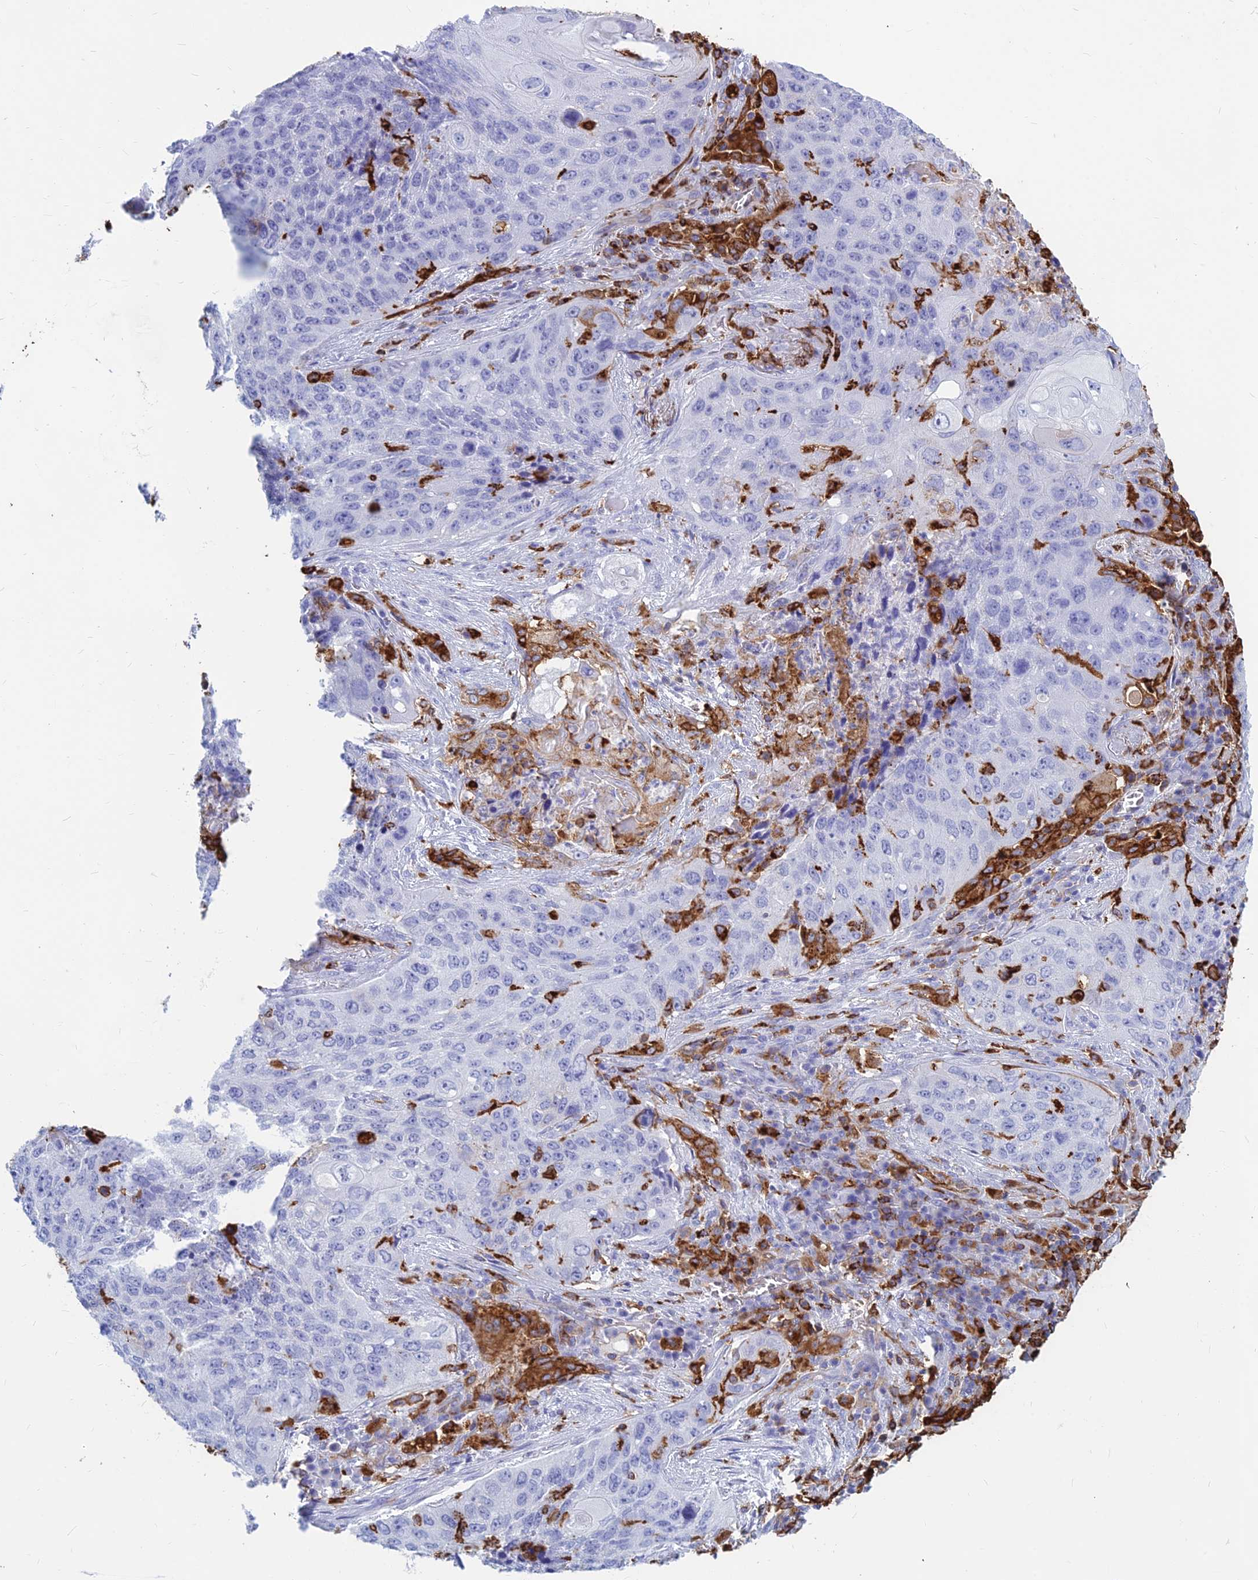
{"staining": {"intensity": "negative", "quantity": "none", "location": "none"}, "tissue": "lung cancer", "cell_type": "Tumor cells", "image_type": "cancer", "snomed": [{"axis": "morphology", "description": "Squamous cell carcinoma, NOS"}, {"axis": "topography", "description": "Lung"}], "caption": "This is a histopathology image of IHC staining of squamous cell carcinoma (lung), which shows no expression in tumor cells.", "gene": "HLA-DRB1", "patient": {"sex": "female", "age": 63}}